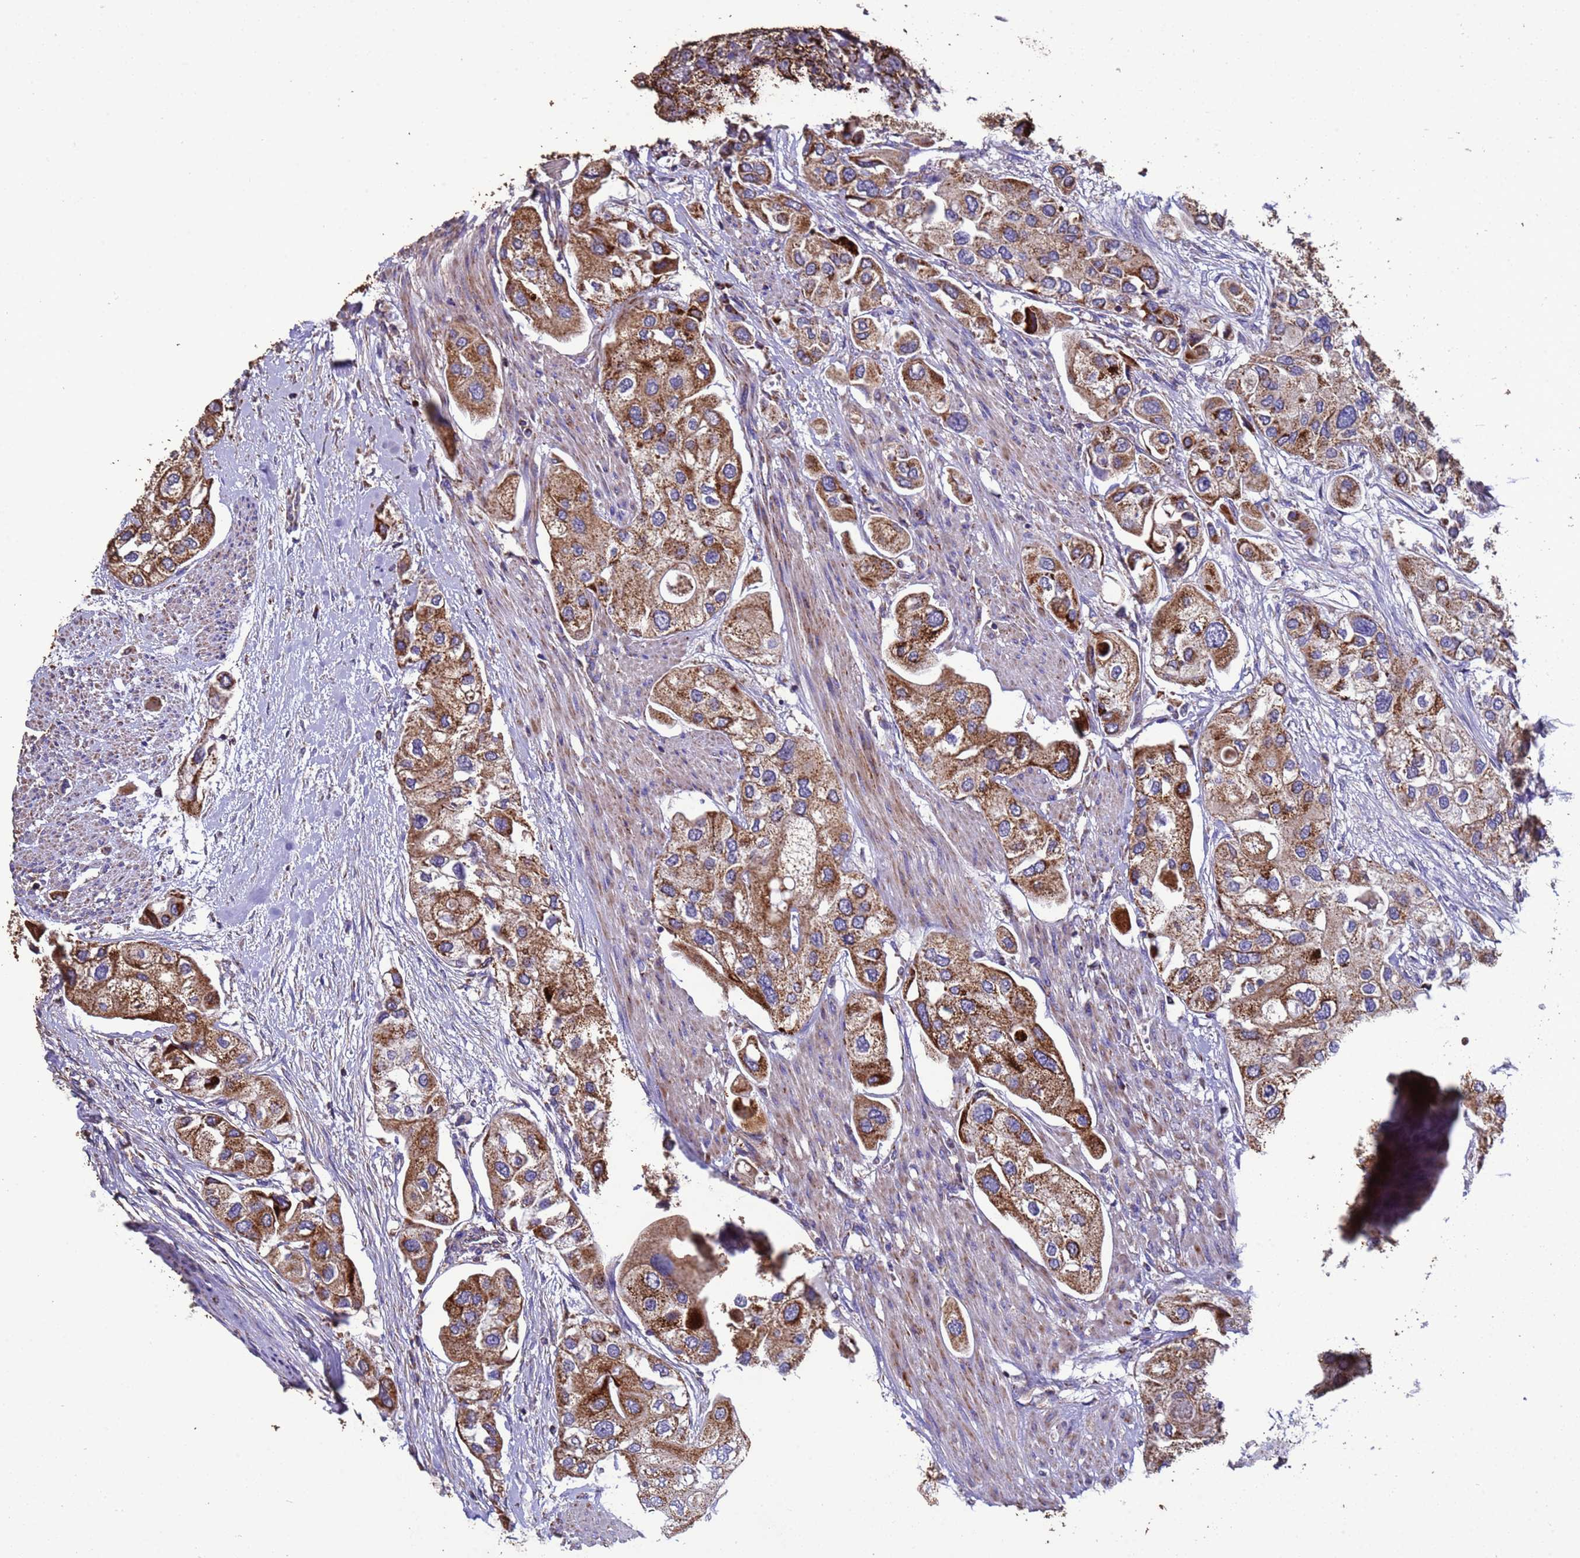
{"staining": {"intensity": "moderate", "quantity": ">75%", "location": "cytoplasmic/membranous"}, "tissue": "urothelial cancer", "cell_type": "Tumor cells", "image_type": "cancer", "snomed": [{"axis": "morphology", "description": "Urothelial carcinoma, High grade"}, {"axis": "topography", "description": "Urinary bladder"}], "caption": "Urothelial cancer was stained to show a protein in brown. There is medium levels of moderate cytoplasmic/membranous positivity in about >75% of tumor cells.", "gene": "ZNFX1", "patient": {"sex": "male", "age": 64}}